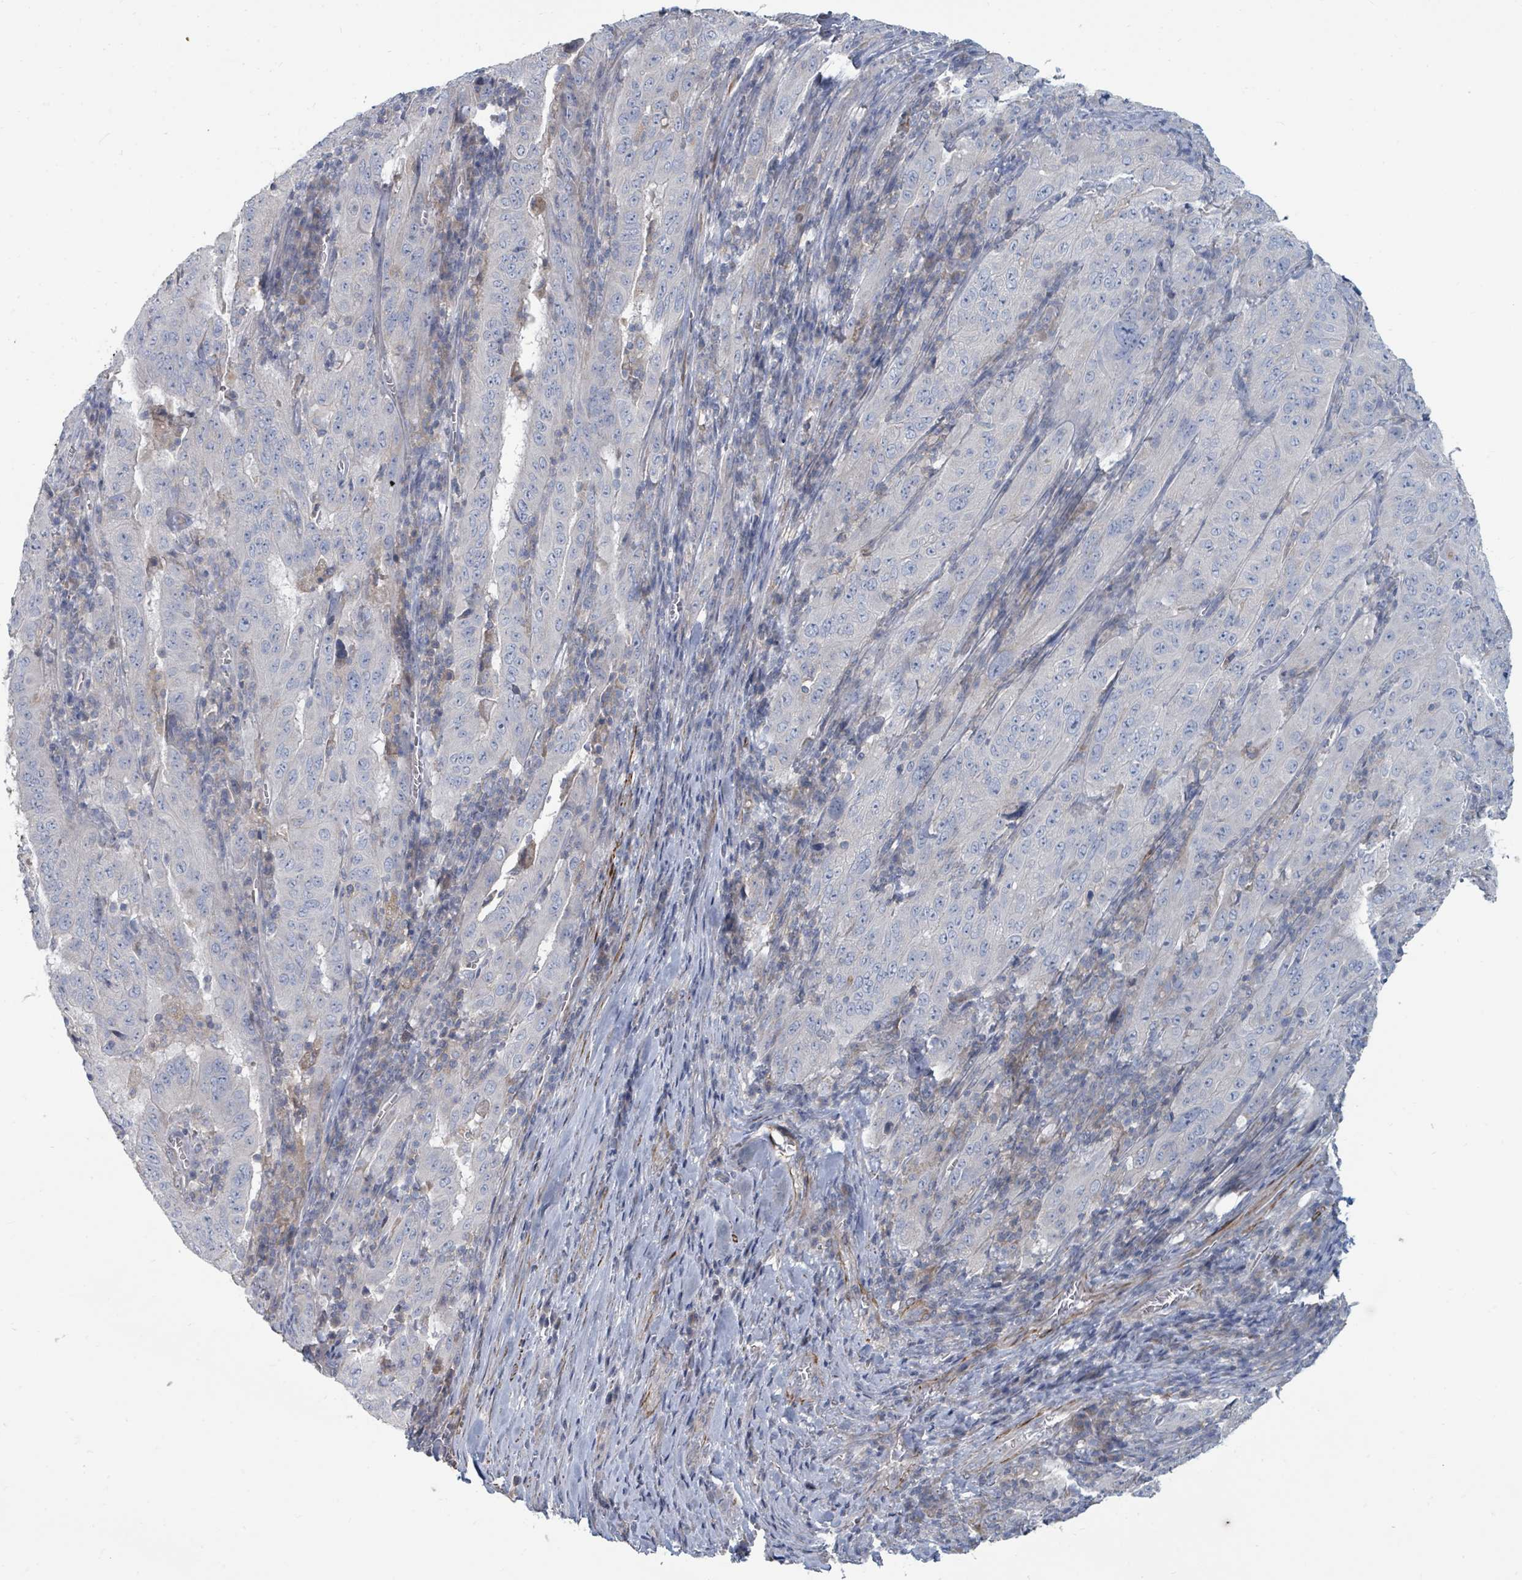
{"staining": {"intensity": "negative", "quantity": "none", "location": "none"}, "tissue": "pancreatic cancer", "cell_type": "Tumor cells", "image_type": "cancer", "snomed": [{"axis": "morphology", "description": "Adenocarcinoma, NOS"}, {"axis": "topography", "description": "Pancreas"}], "caption": "There is no significant staining in tumor cells of pancreatic adenocarcinoma. (Brightfield microscopy of DAB immunohistochemistry at high magnification).", "gene": "ARGFX", "patient": {"sex": "male", "age": 63}}